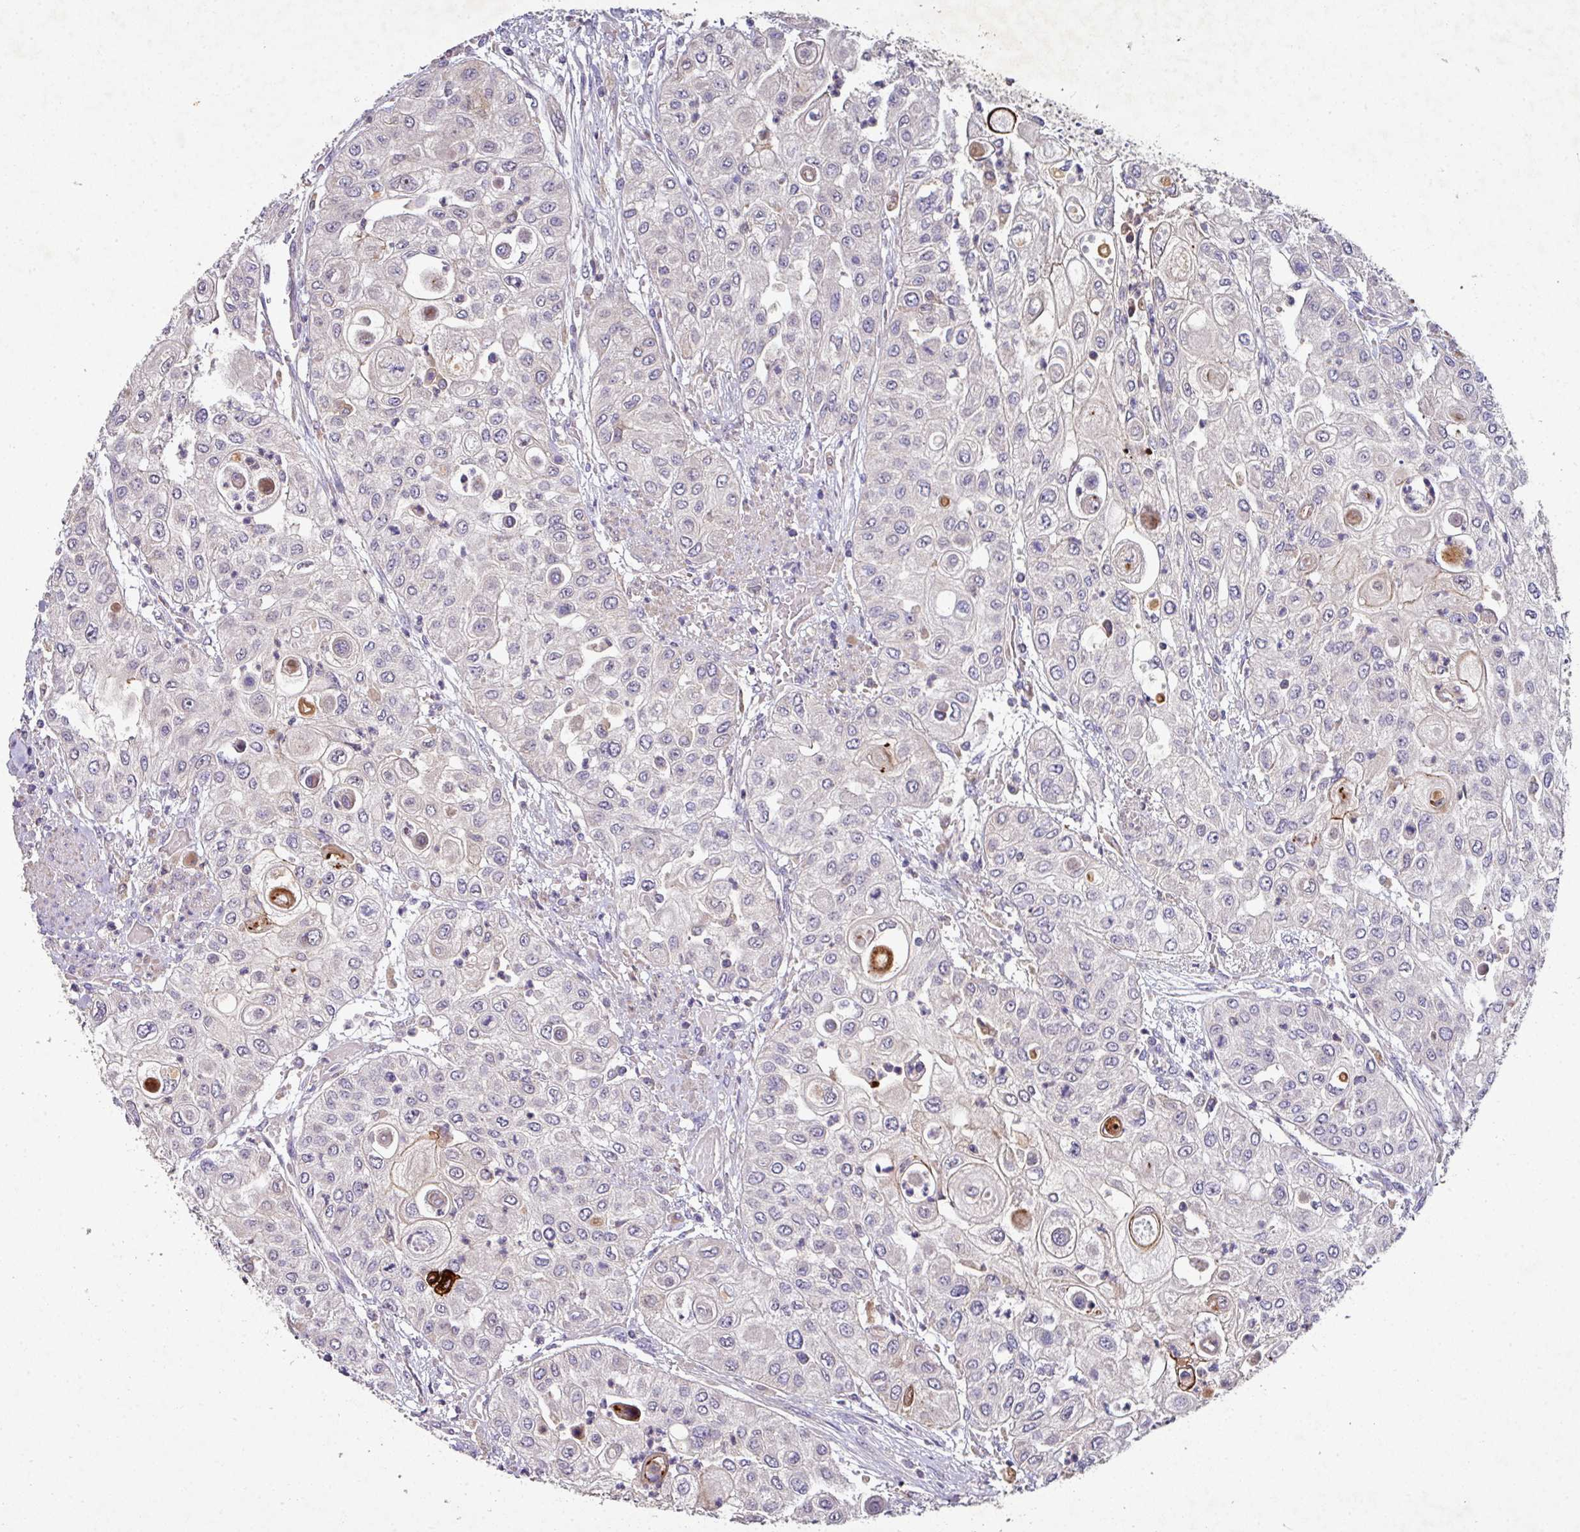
{"staining": {"intensity": "negative", "quantity": "none", "location": "none"}, "tissue": "urothelial cancer", "cell_type": "Tumor cells", "image_type": "cancer", "snomed": [{"axis": "morphology", "description": "Urothelial carcinoma, High grade"}, {"axis": "topography", "description": "Urinary bladder"}], "caption": "DAB immunohistochemical staining of human urothelial carcinoma (high-grade) displays no significant positivity in tumor cells. (Stains: DAB (3,3'-diaminobenzidine) IHC with hematoxylin counter stain, Microscopy: brightfield microscopy at high magnification).", "gene": "AEBP2", "patient": {"sex": "female", "age": 79}}